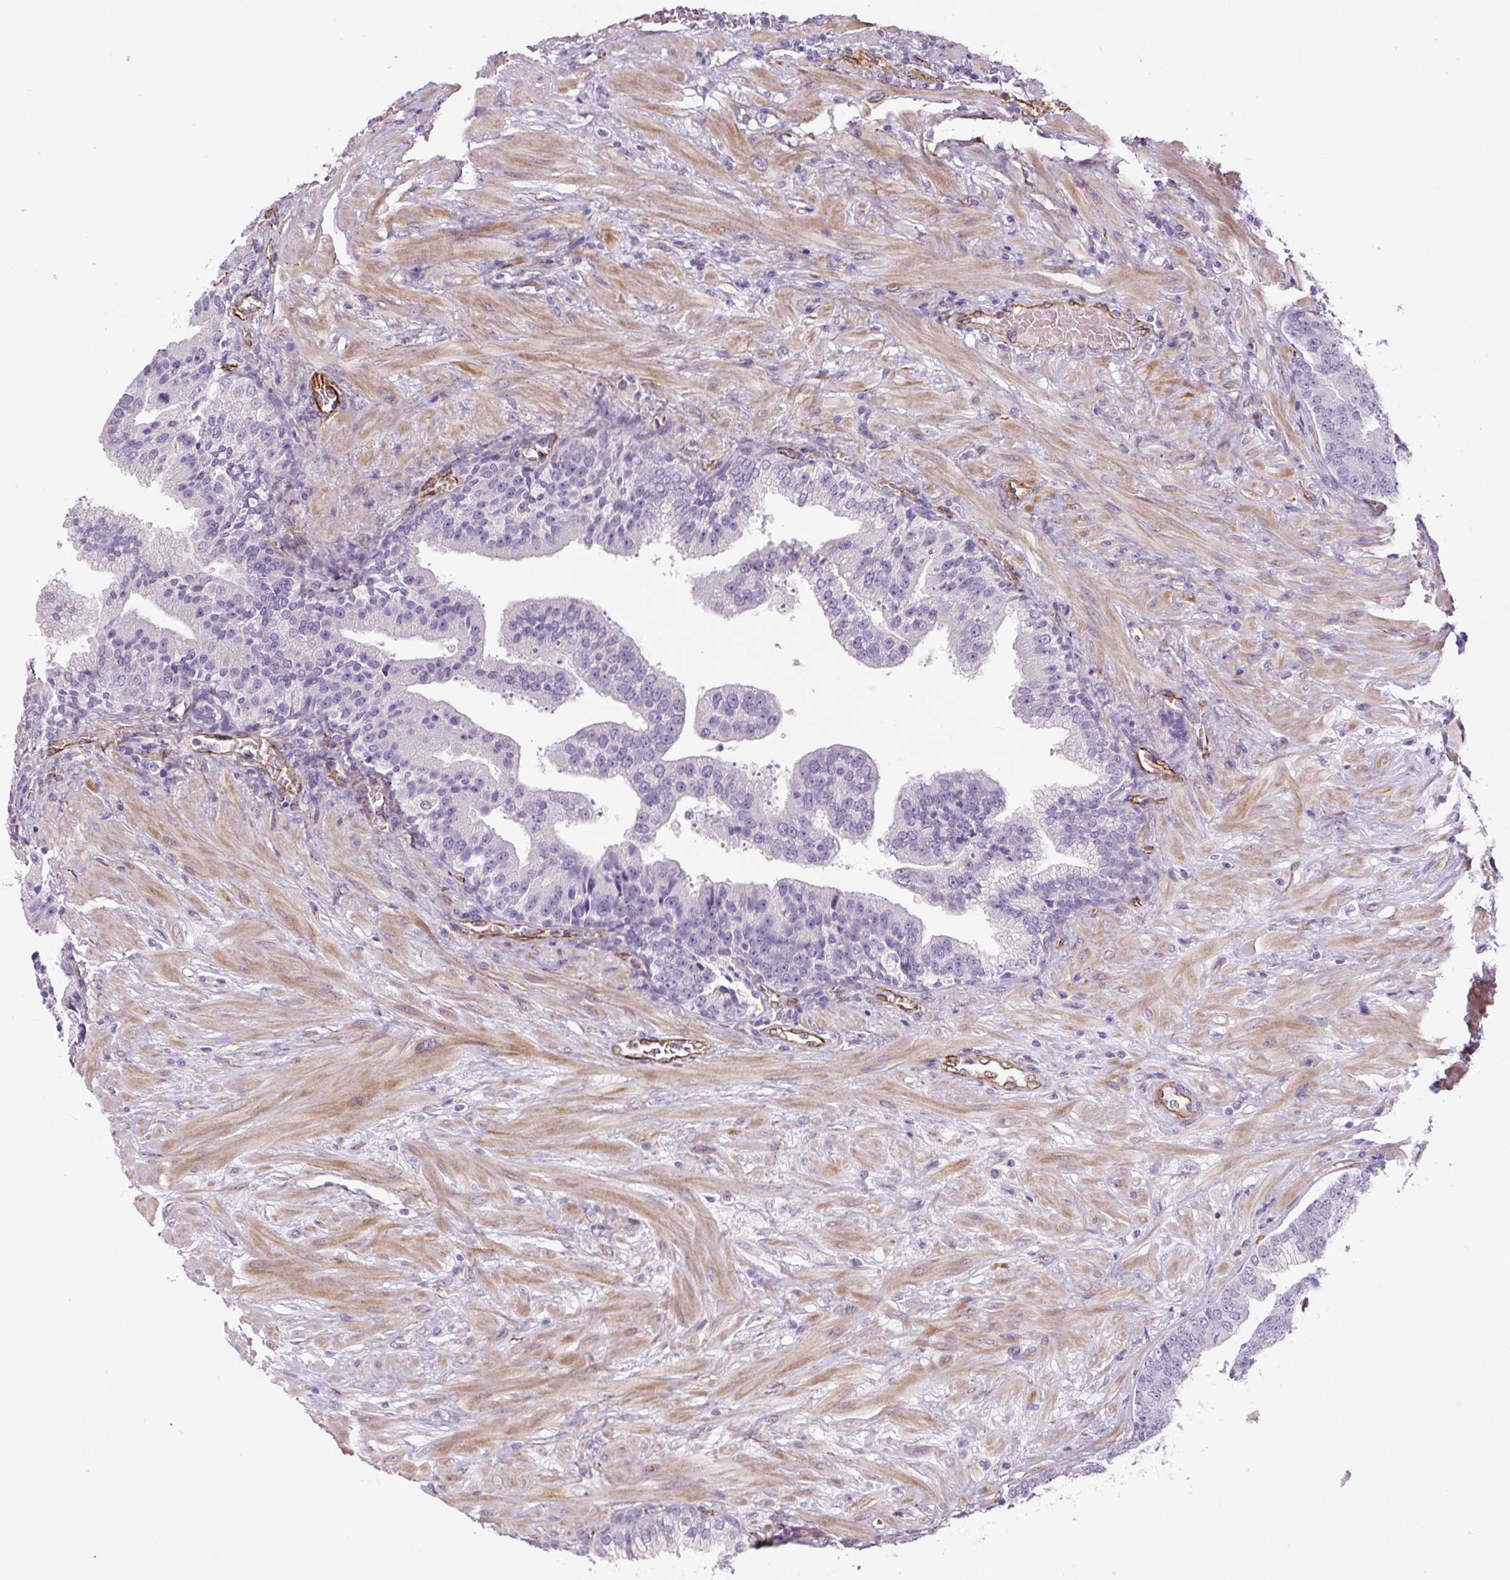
{"staining": {"intensity": "negative", "quantity": "none", "location": "none"}, "tissue": "prostate cancer", "cell_type": "Tumor cells", "image_type": "cancer", "snomed": [{"axis": "morphology", "description": "Adenocarcinoma, High grade"}, {"axis": "topography", "description": "Prostate"}], "caption": "Tumor cells are negative for protein expression in human prostate cancer (adenocarcinoma (high-grade)). Brightfield microscopy of IHC stained with DAB (brown) and hematoxylin (blue), captured at high magnification.", "gene": "NES", "patient": {"sex": "male", "age": 55}}